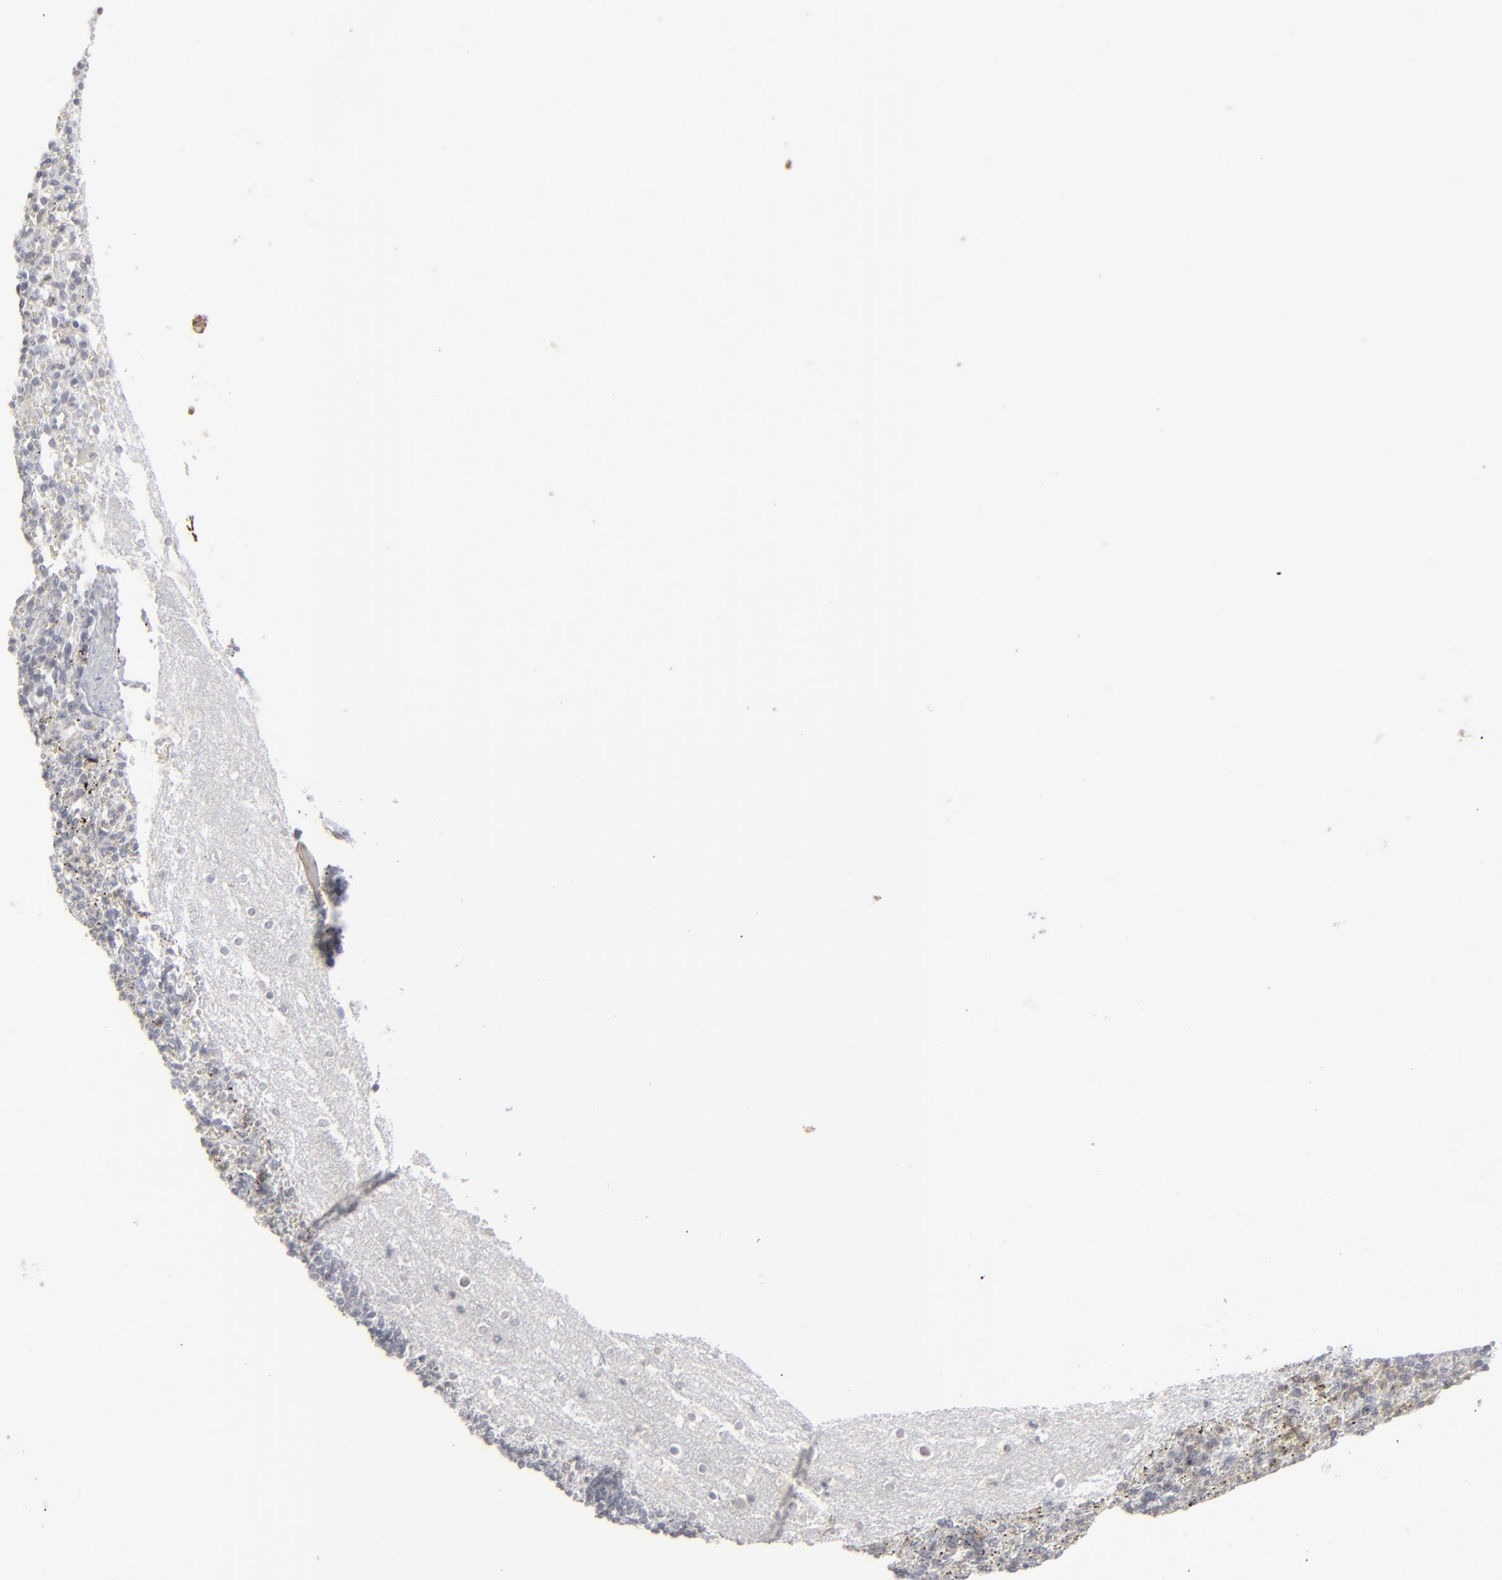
{"staining": {"intensity": "negative", "quantity": "none", "location": "none"}, "tissue": "spleen", "cell_type": "Cells in red pulp", "image_type": "normal", "snomed": [{"axis": "morphology", "description": "Normal tissue, NOS"}, {"axis": "topography", "description": "Spleen"}], "caption": "DAB (3,3'-diaminobenzidine) immunohistochemical staining of benign spleen exhibits no significant staining in cells in red pulp. The staining is performed using DAB (3,3'-diaminobenzidine) brown chromogen with nuclei counter-stained in using hematoxylin.", "gene": "POF1B", "patient": {"sex": "female", "age": 10}}